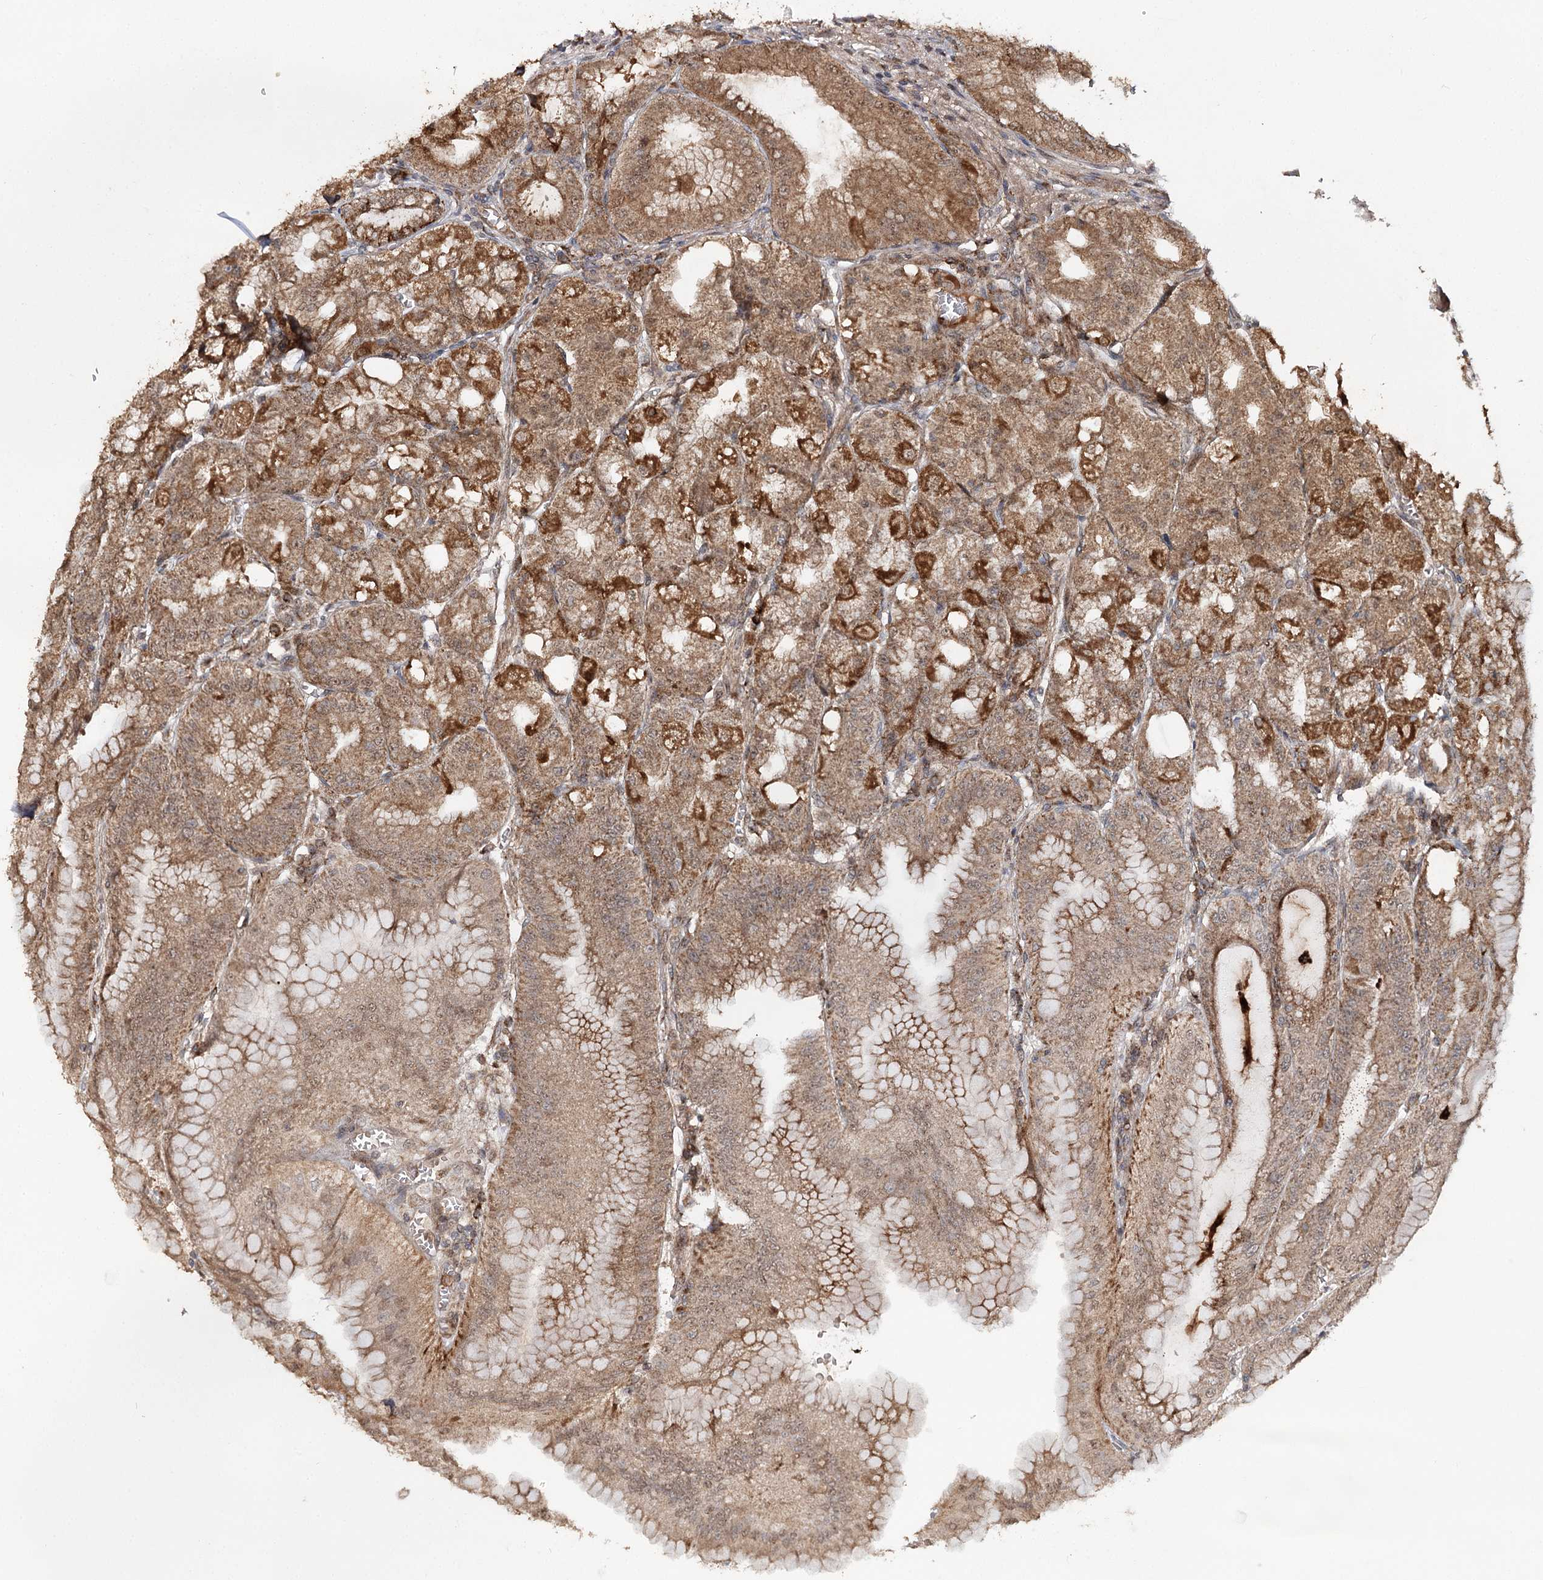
{"staining": {"intensity": "strong", "quantity": ">75%", "location": "cytoplasmic/membranous"}, "tissue": "stomach", "cell_type": "Glandular cells", "image_type": "normal", "snomed": [{"axis": "morphology", "description": "Normal tissue, NOS"}, {"axis": "topography", "description": "Stomach, upper"}, {"axis": "topography", "description": "Stomach, lower"}], "caption": "The immunohistochemical stain shows strong cytoplasmic/membranous expression in glandular cells of benign stomach.", "gene": "ZNRF3", "patient": {"sex": "male", "age": 71}}